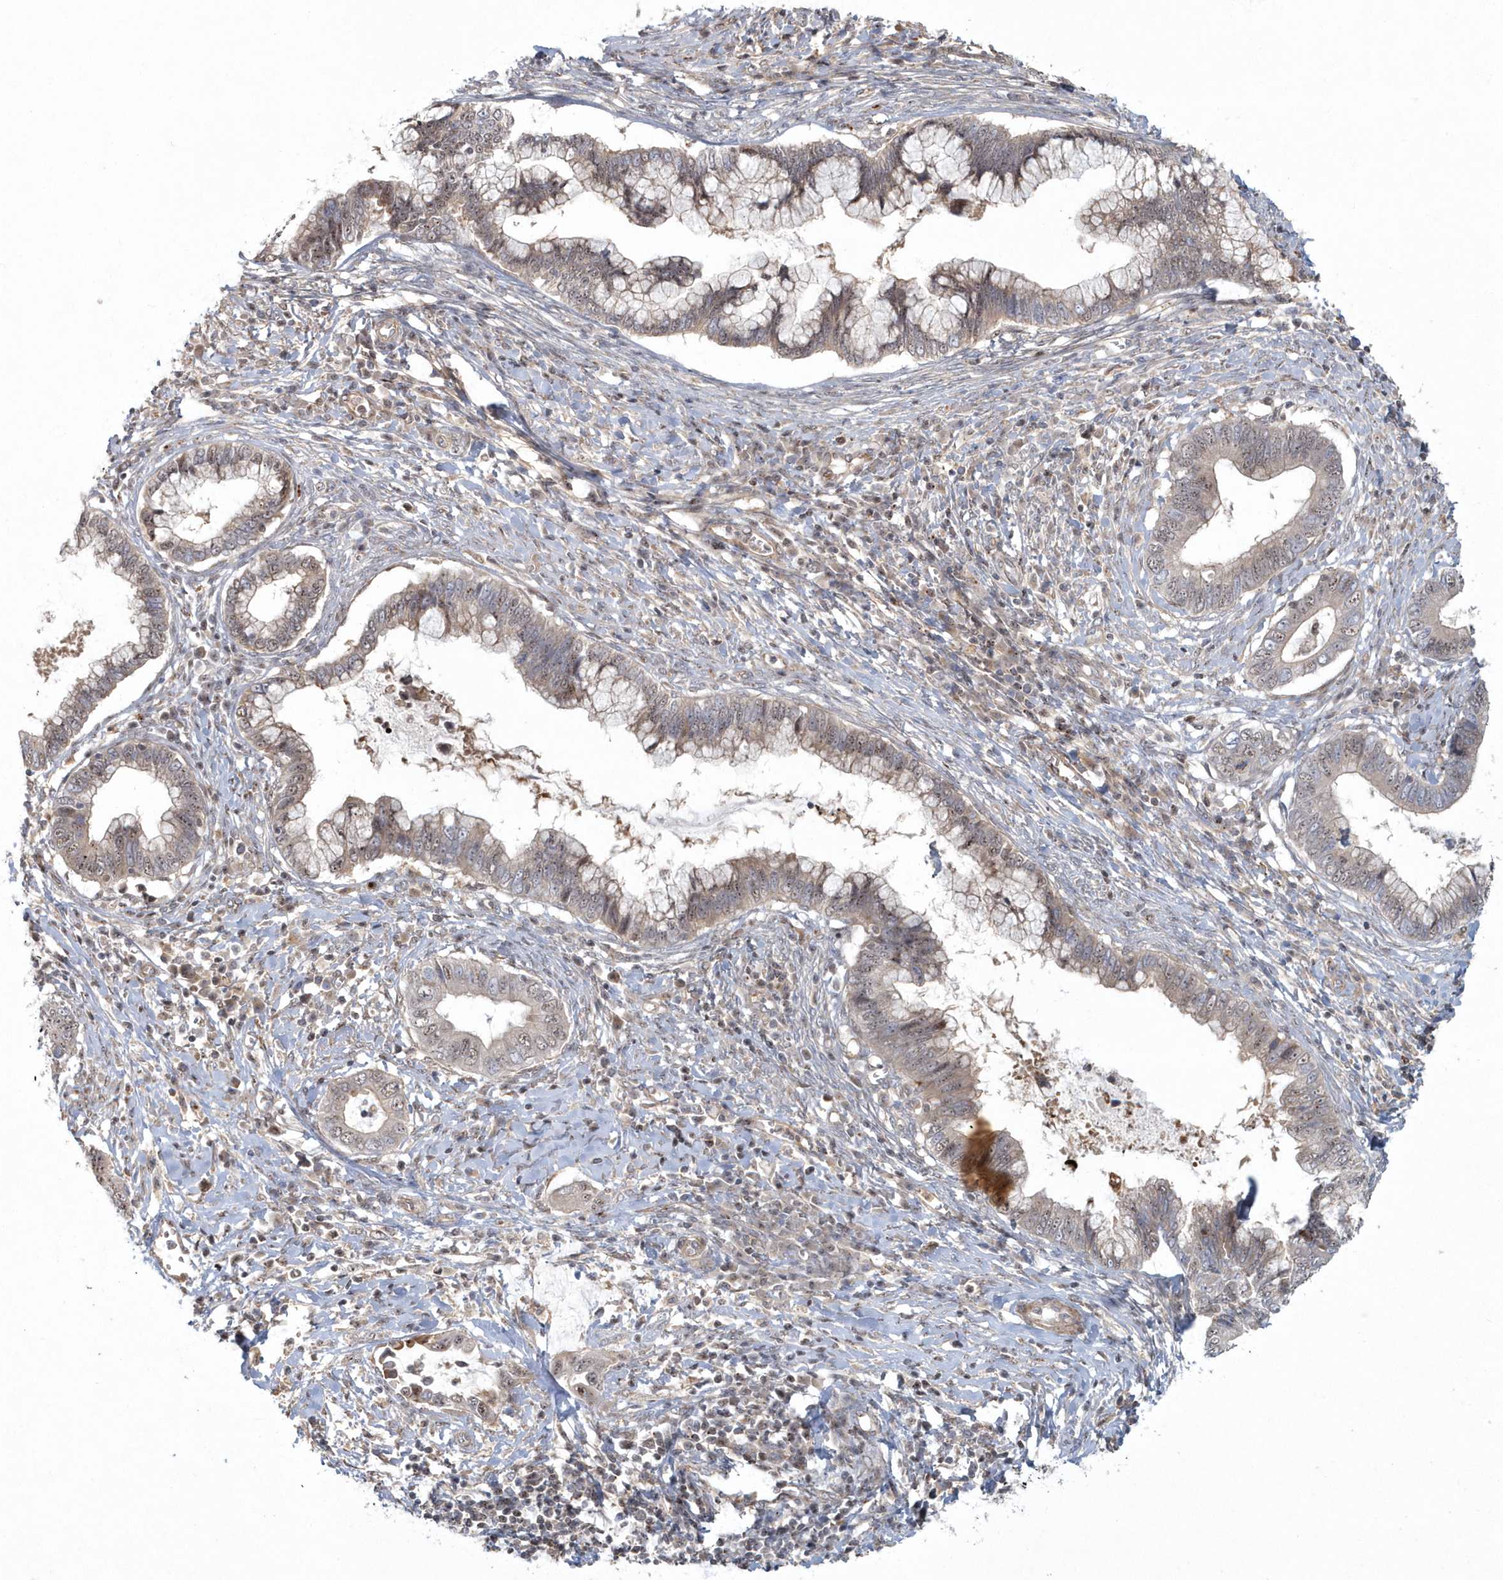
{"staining": {"intensity": "weak", "quantity": ">75%", "location": "nuclear"}, "tissue": "cervical cancer", "cell_type": "Tumor cells", "image_type": "cancer", "snomed": [{"axis": "morphology", "description": "Adenocarcinoma, NOS"}, {"axis": "topography", "description": "Cervix"}], "caption": "There is low levels of weak nuclear positivity in tumor cells of cervical adenocarcinoma, as demonstrated by immunohistochemical staining (brown color).", "gene": "ARHGEF38", "patient": {"sex": "female", "age": 44}}